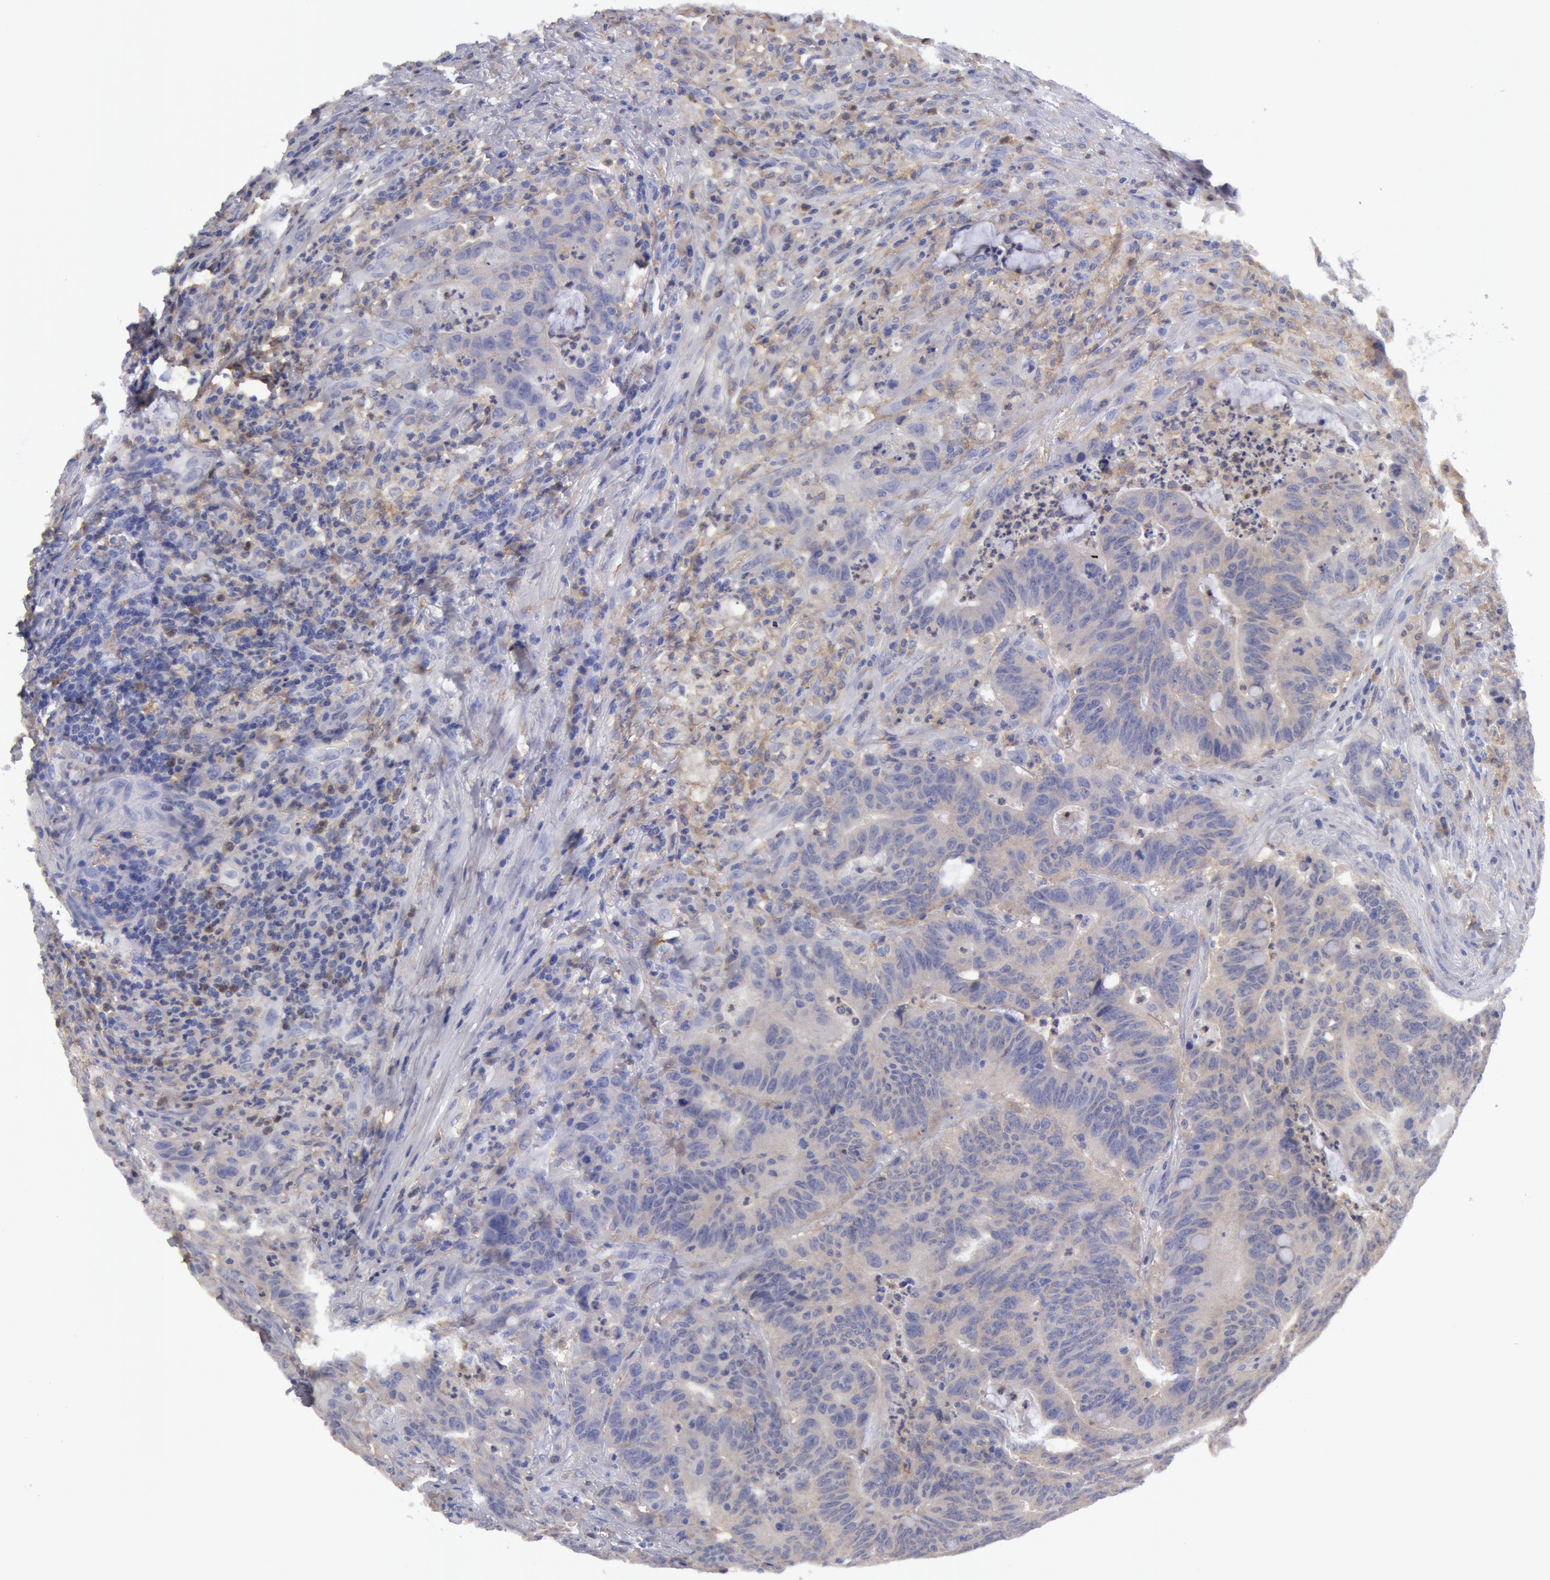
{"staining": {"intensity": "weak", "quantity": ">75%", "location": "cytoplasmic/membranous"}, "tissue": "colorectal cancer", "cell_type": "Tumor cells", "image_type": "cancer", "snomed": [{"axis": "morphology", "description": "Adenocarcinoma, NOS"}, {"axis": "topography", "description": "Colon"}], "caption": "A micrograph showing weak cytoplasmic/membranous staining in about >75% of tumor cells in colorectal cancer (adenocarcinoma), as visualized by brown immunohistochemical staining.", "gene": "SYK", "patient": {"sex": "male", "age": 54}}